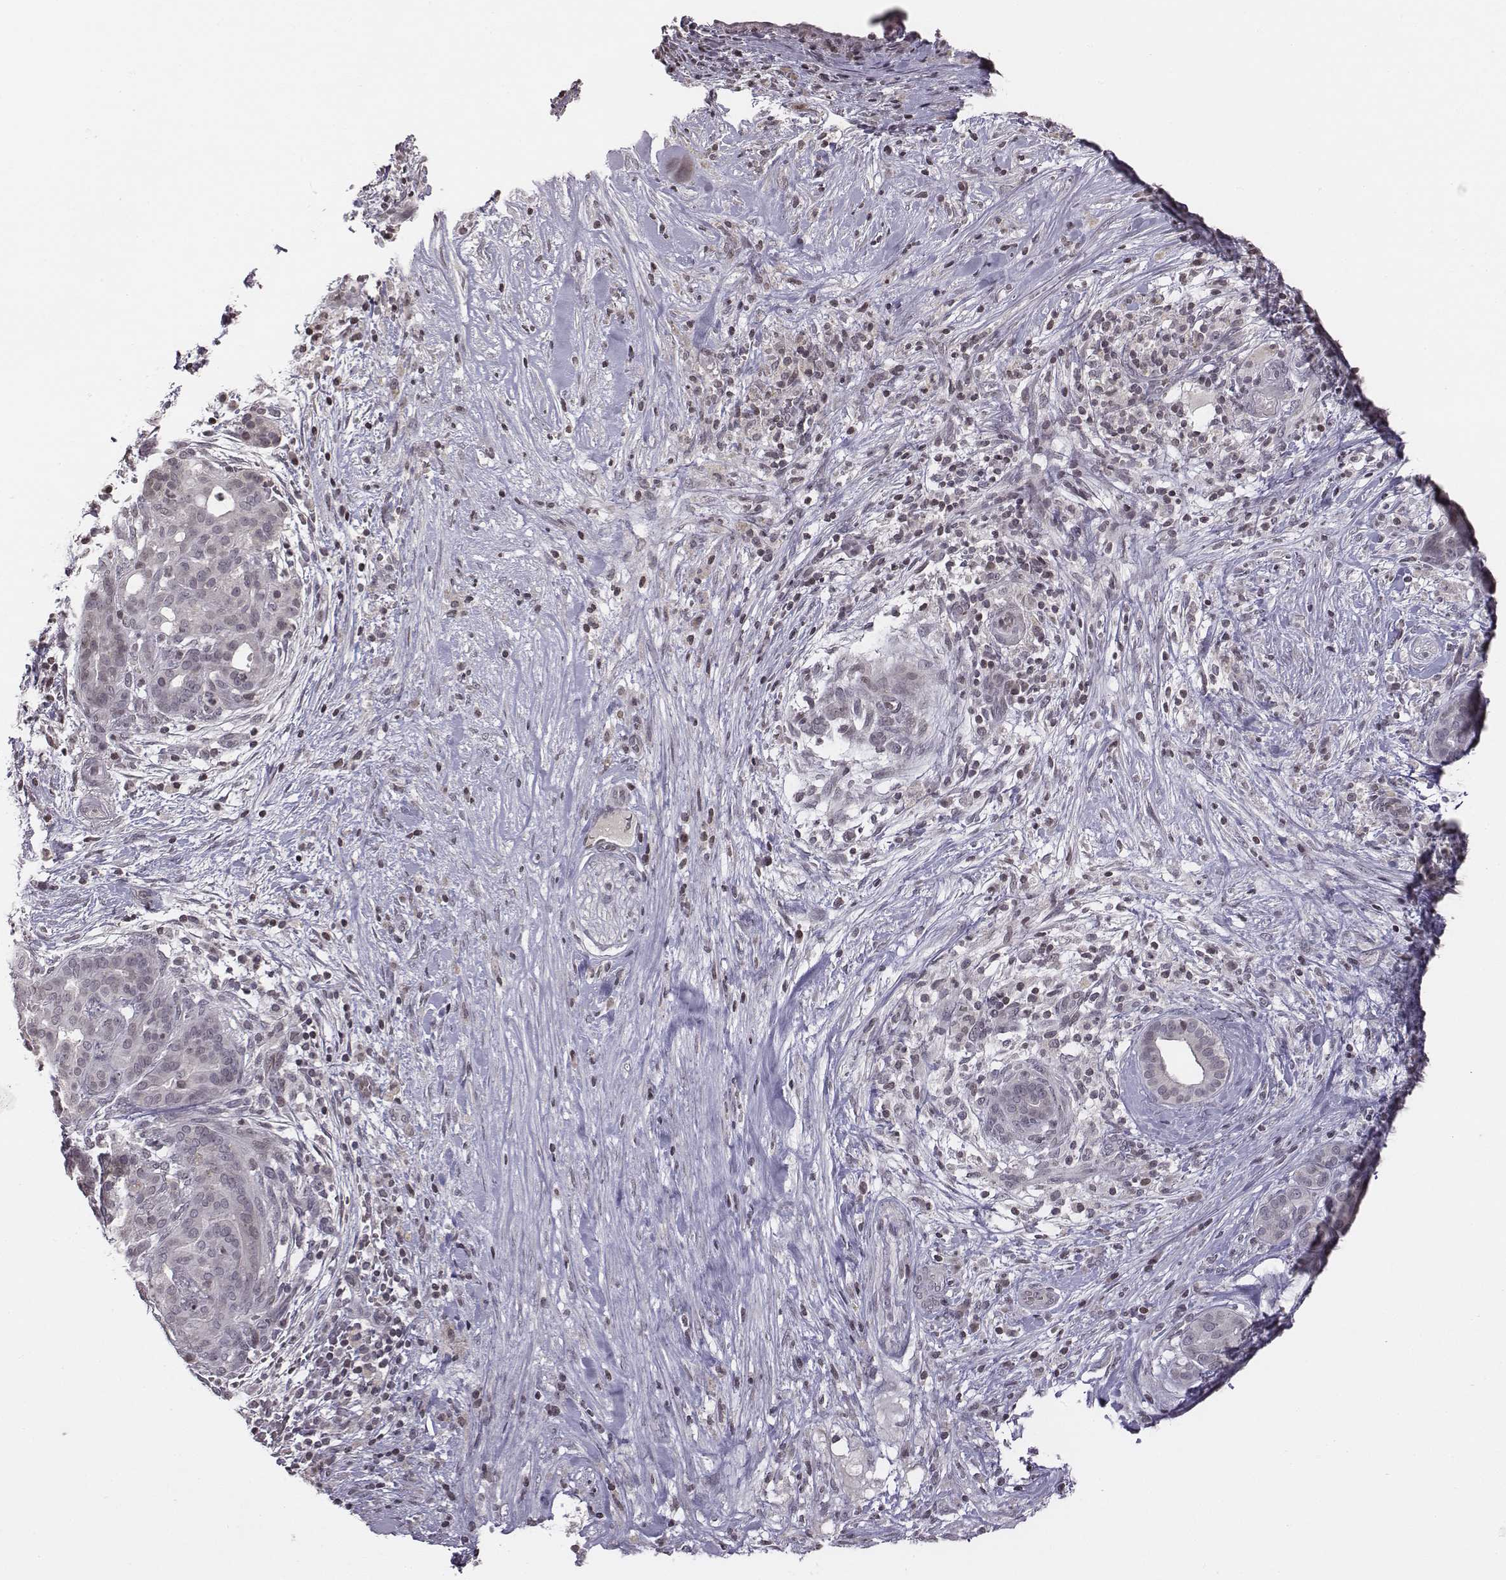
{"staining": {"intensity": "negative", "quantity": "none", "location": "none"}, "tissue": "pancreatic cancer", "cell_type": "Tumor cells", "image_type": "cancer", "snomed": [{"axis": "morphology", "description": "Adenocarcinoma, NOS"}, {"axis": "topography", "description": "Pancreas"}], "caption": "High power microscopy micrograph of an IHC histopathology image of pancreatic cancer (adenocarcinoma), revealing no significant expression in tumor cells.", "gene": "GRM4", "patient": {"sex": "male", "age": 44}}